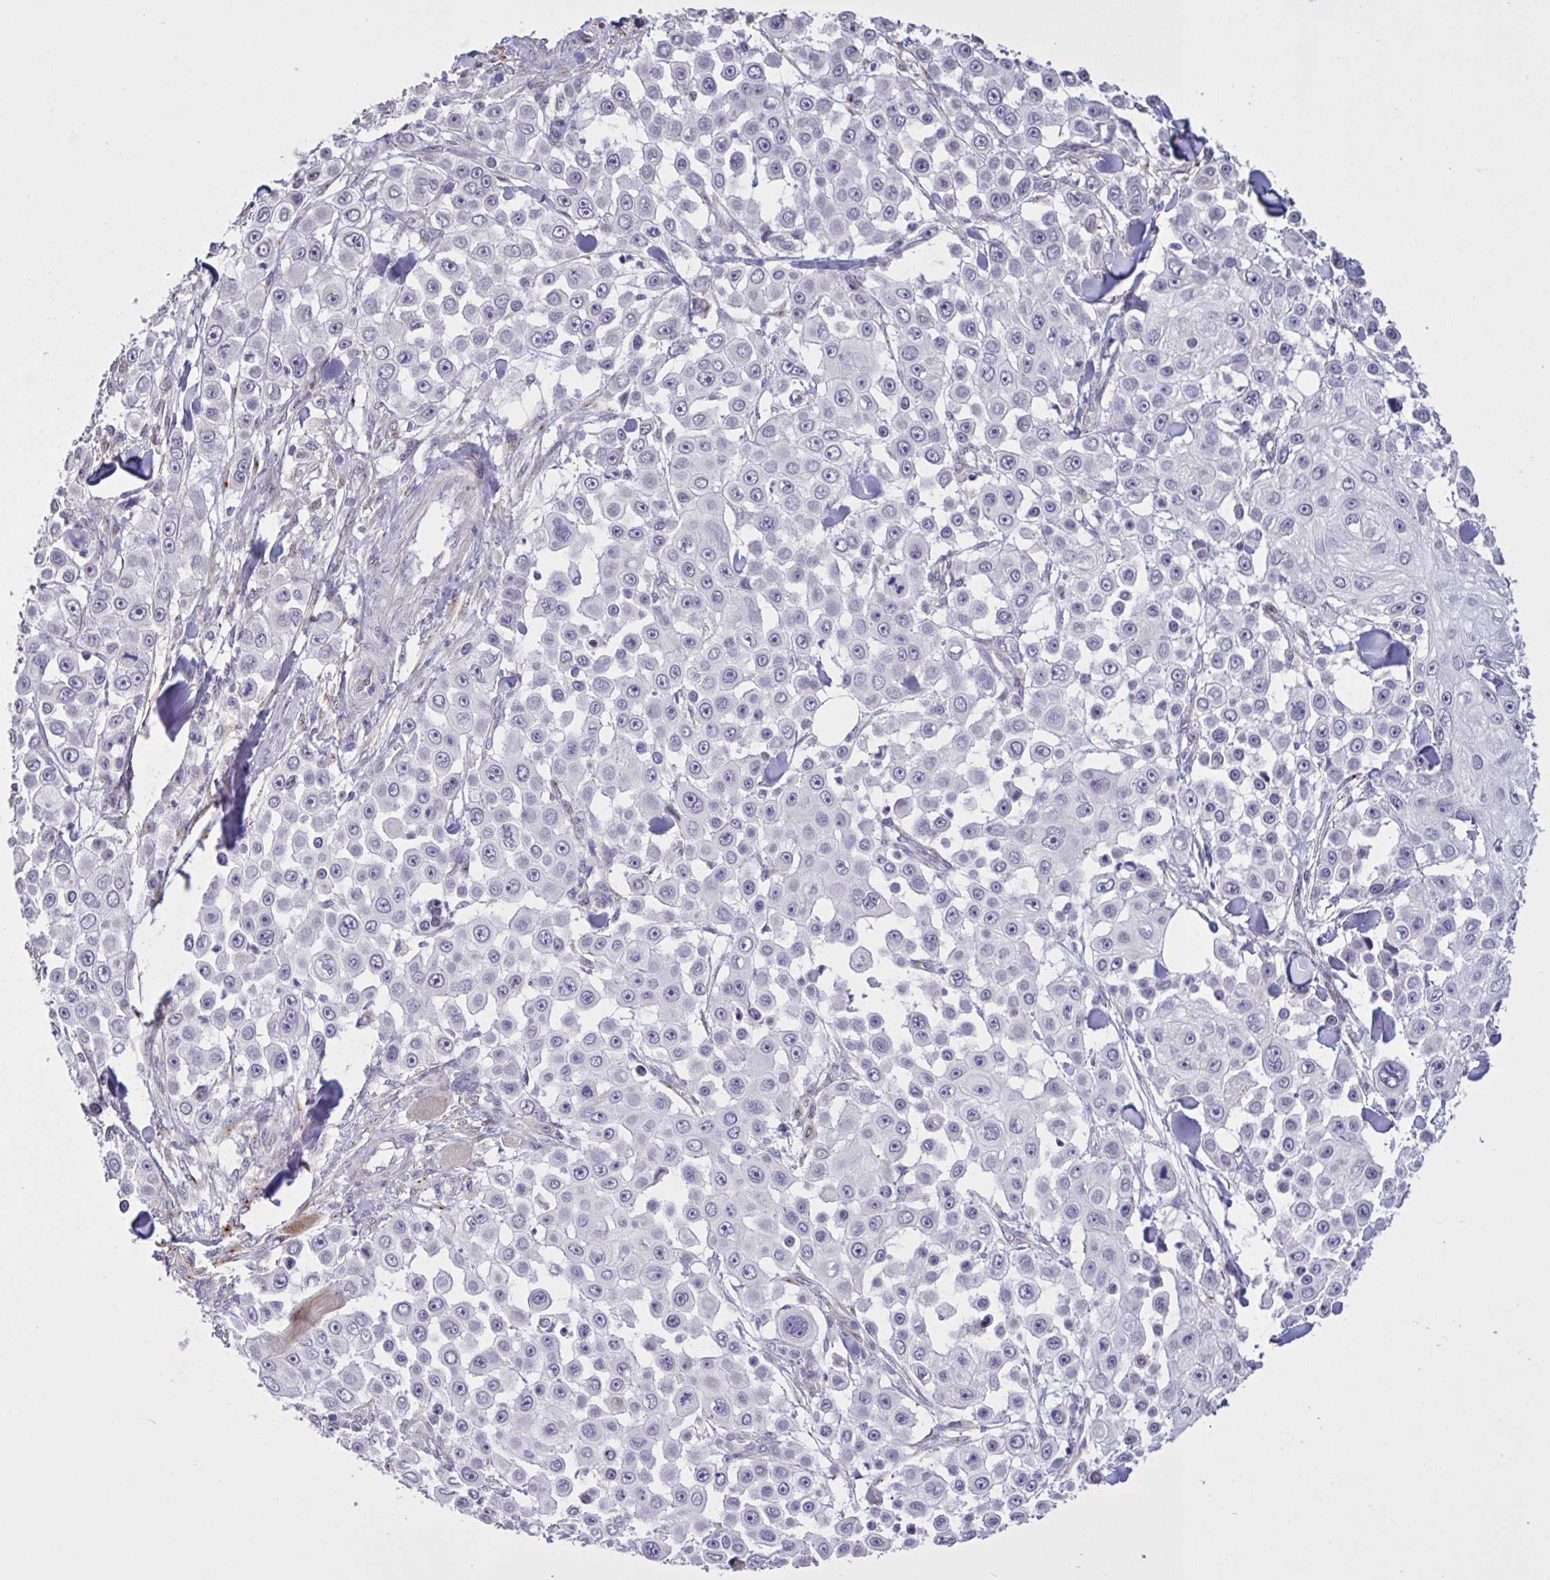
{"staining": {"intensity": "negative", "quantity": "none", "location": "none"}, "tissue": "skin cancer", "cell_type": "Tumor cells", "image_type": "cancer", "snomed": [{"axis": "morphology", "description": "Squamous cell carcinoma, NOS"}, {"axis": "topography", "description": "Skin"}], "caption": "Immunohistochemistry (IHC) image of neoplastic tissue: skin cancer stained with DAB reveals no significant protein staining in tumor cells.", "gene": "MRGPRX2", "patient": {"sex": "male", "age": 67}}